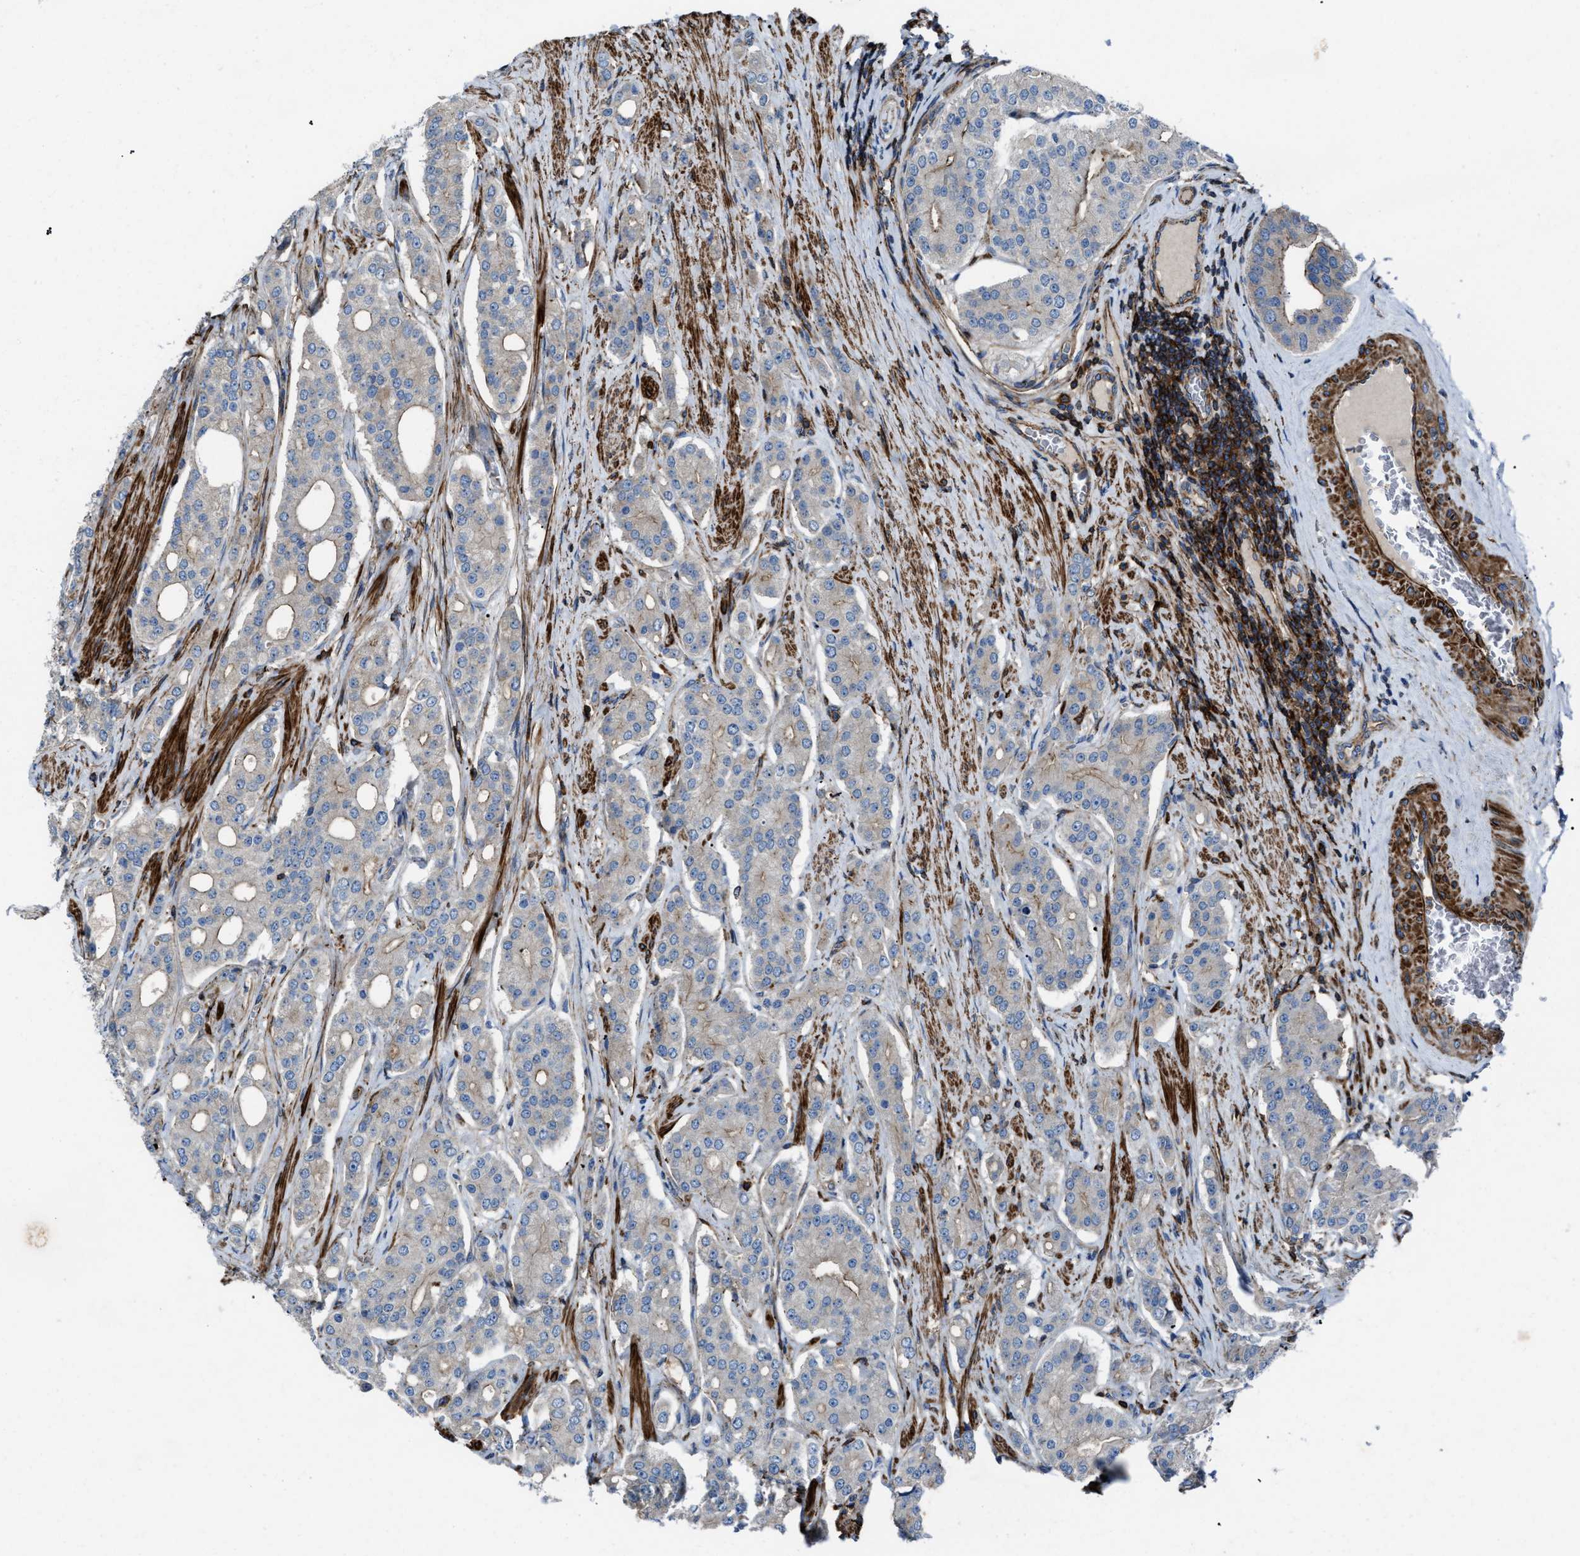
{"staining": {"intensity": "weak", "quantity": "<25%", "location": "cytoplasmic/membranous"}, "tissue": "prostate cancer", "cell_type": "Tumor cells", "image_type": "cancer", "snomed": [{"axis": "morphology", "description": "Adenocarcinoma, High grade"}, {"axis": "topography", "description": "Prostate"}], "caption": "A histopathology image of high-grade adenocarcinoma (prostate) stained for a protein exhibits no brown staining in tumor cells. (Stains: DAB immunohistochemistry with hematoxylin counter stain, Microscopy: brightfield microscopy at high magnification).", "gene": "AGPAT2", "patient": {"sex": "male", "age": 71}}